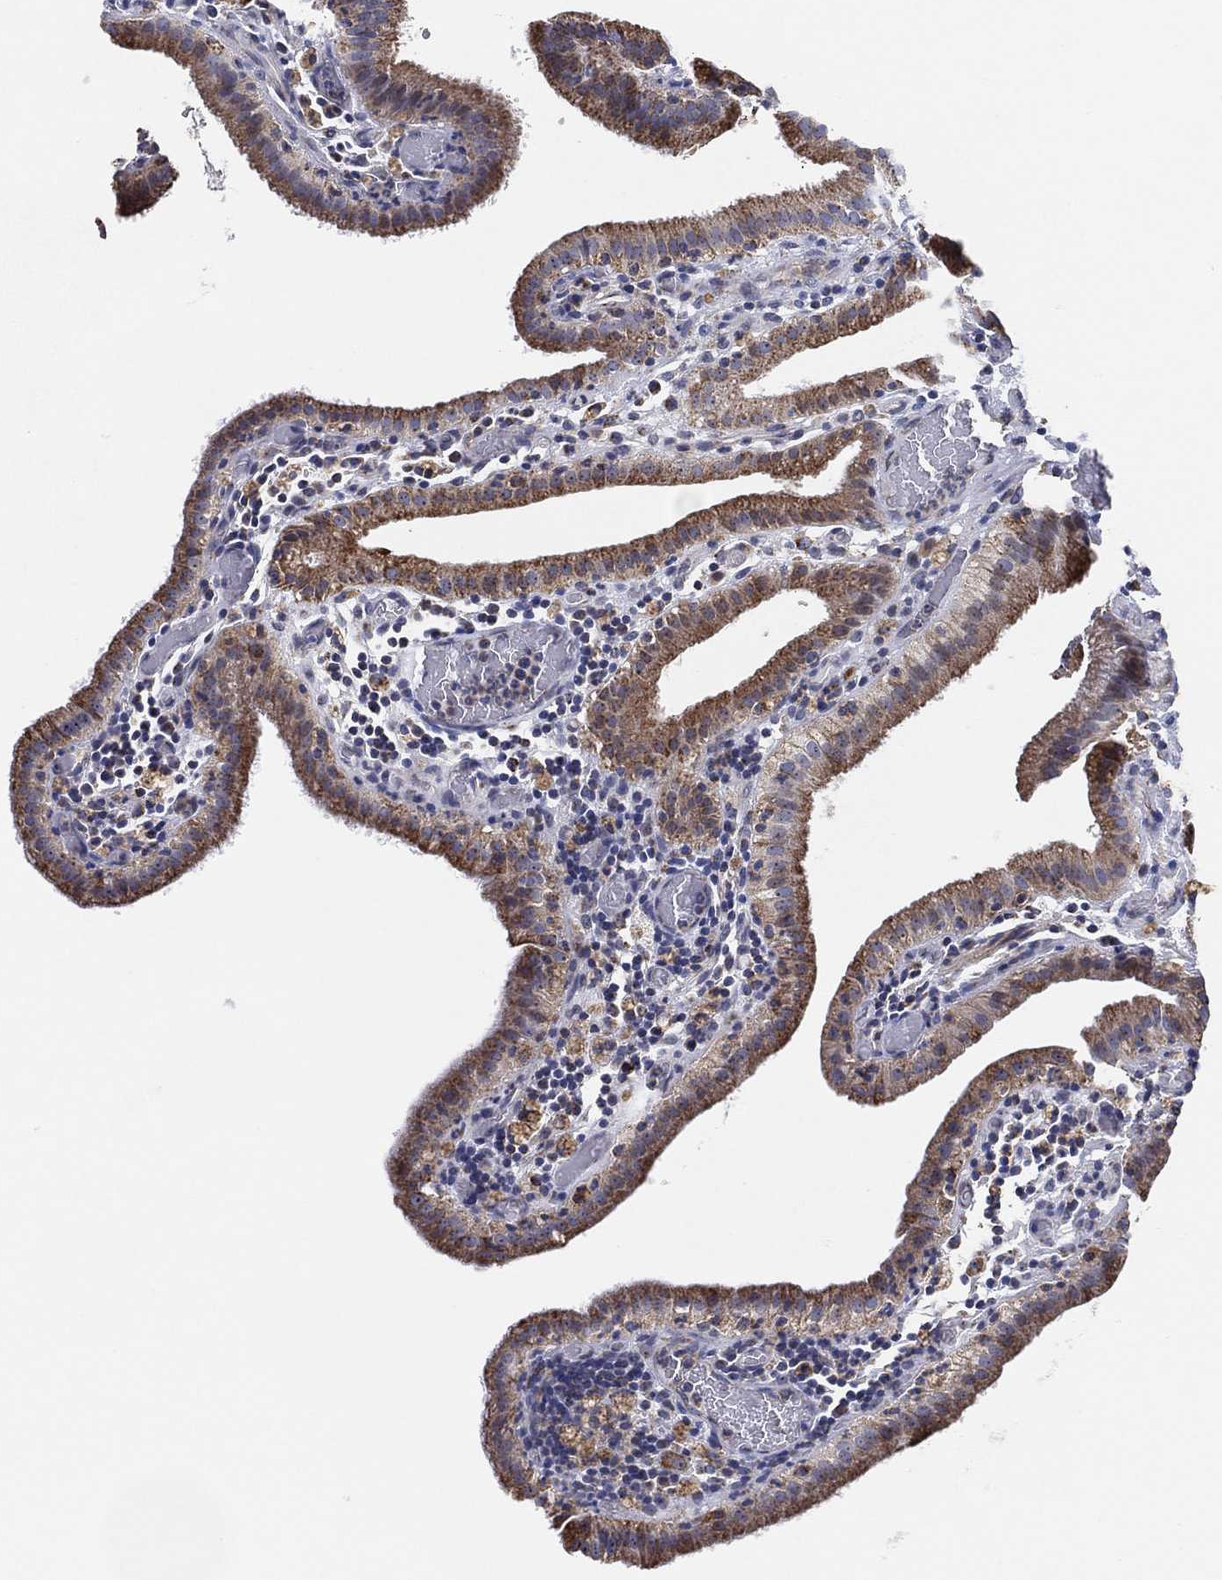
{"staining": {"intensity": "moderate", "quantity": ">75%", "location": "cytoplasmic/membranous"}, "tissue": "gallbladder", "cell_type": "Glandular cells", "image_type": "normal", "snomed": [{"axis": "morphology", "description": "Normal tissue, NOS"}, {"axis": "topography", "description": "Gallbladder"}], "caption": "The photomicrograph demonstrates staining of unremarkable gallbladder, revealing moderate cytoplasmic/membranous protein expression (brown color) within glandular cells.", "gene": "GCAT", "patient": {"sex": "male", "age": 62}}